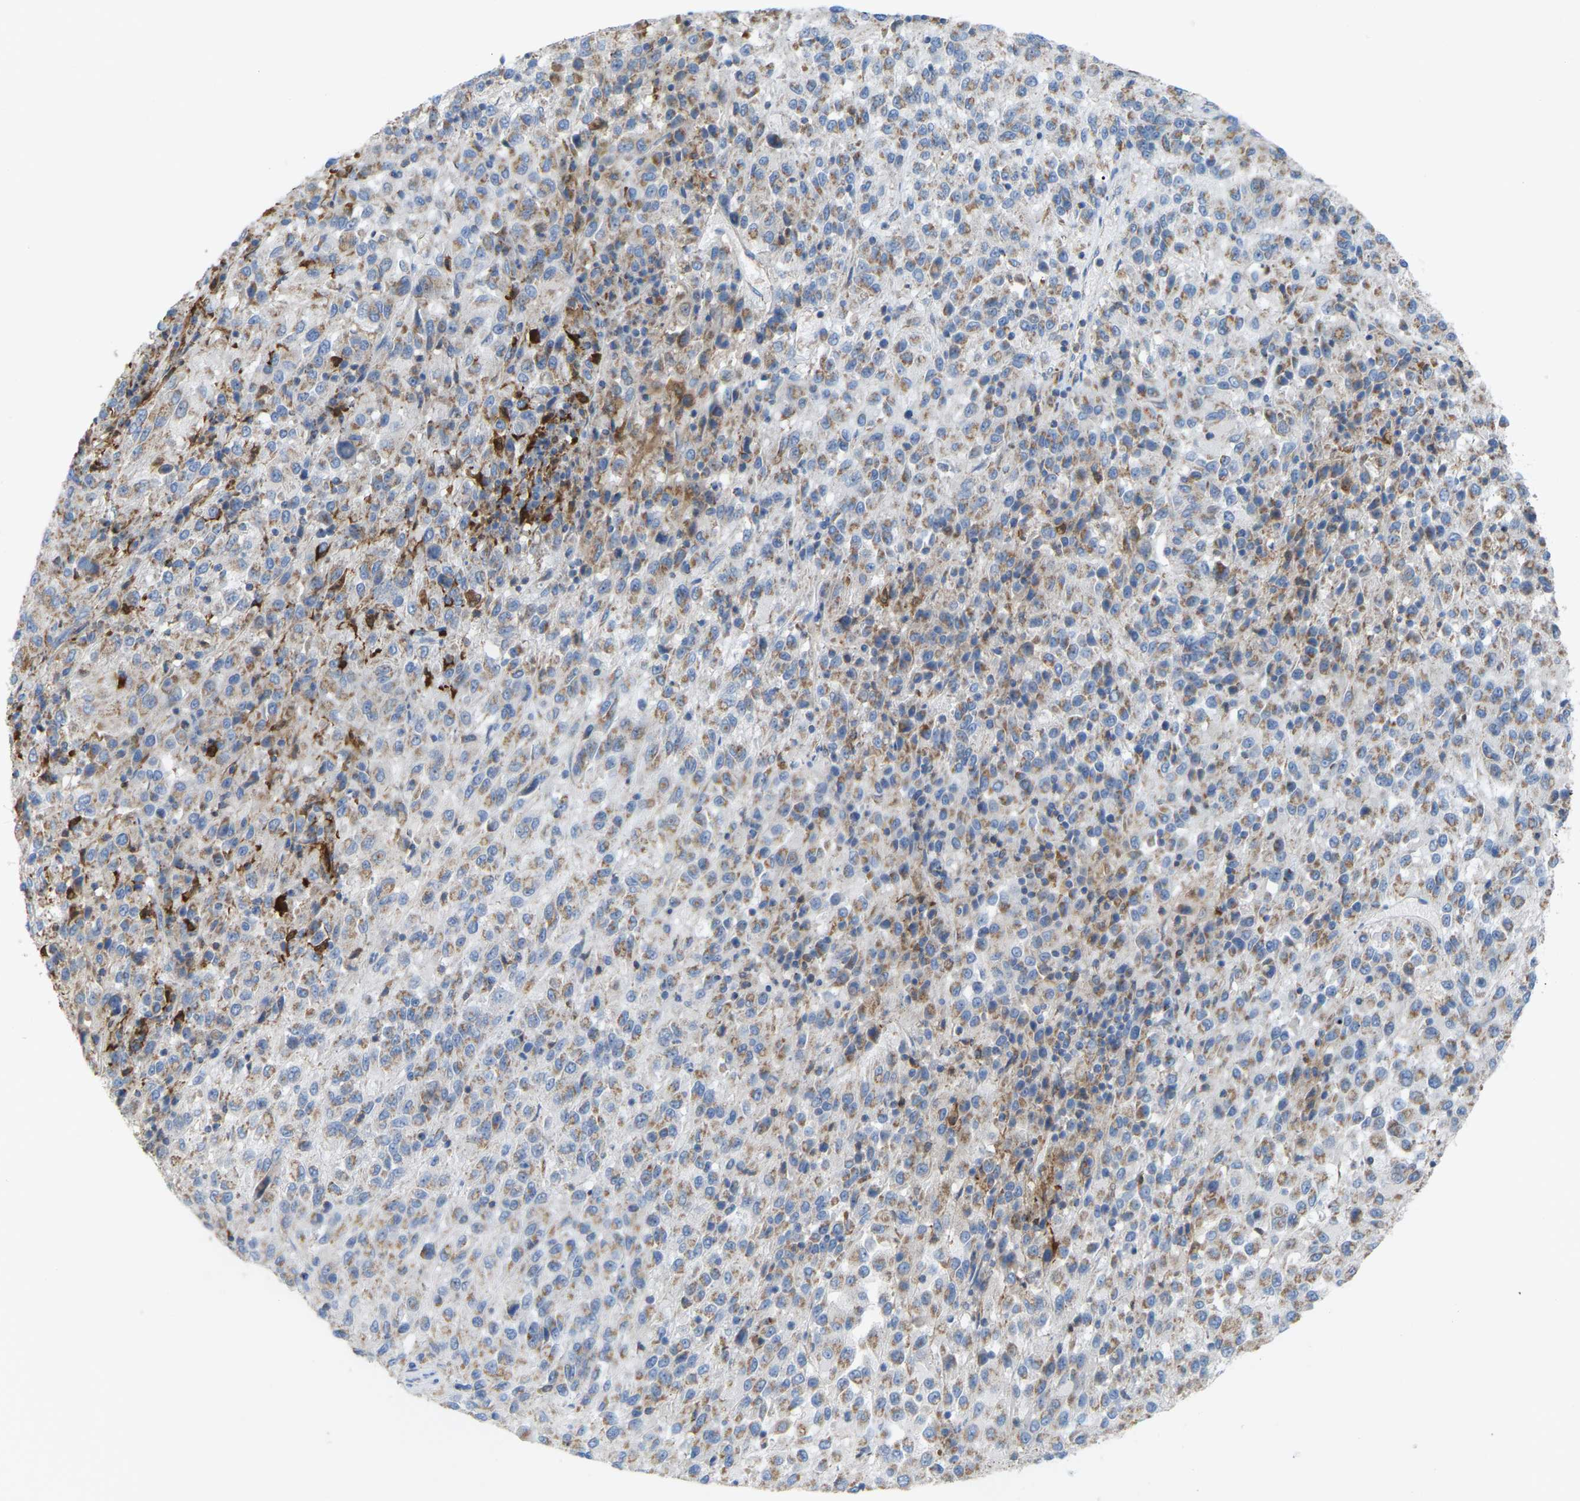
{"staining": {"intensity": "weak", "quantity": ">75%", "location": "cytoplasmic/membranous"}, "tissue": "melanoma", "cell_type": "Tumor cells", "image_type": "cancer", "snomed": [{"axis": "morphology", "description": "Malignant melanoma, Metastatic site"}, {"axis": "topography", "description": "Lung"}], "caption": "Immunohistochemistry (IHC) micrograph of neoplastic tissue: melanoma stained using immunohistochemistry reveals low levels of weak protein expression localized specifically in the cytoplasmic/membranous of tumor cells, appearing as a cytoplasmic/membranous brown color.", "gene": "CROT", "patient": {"sex": "male", "age": 64}}